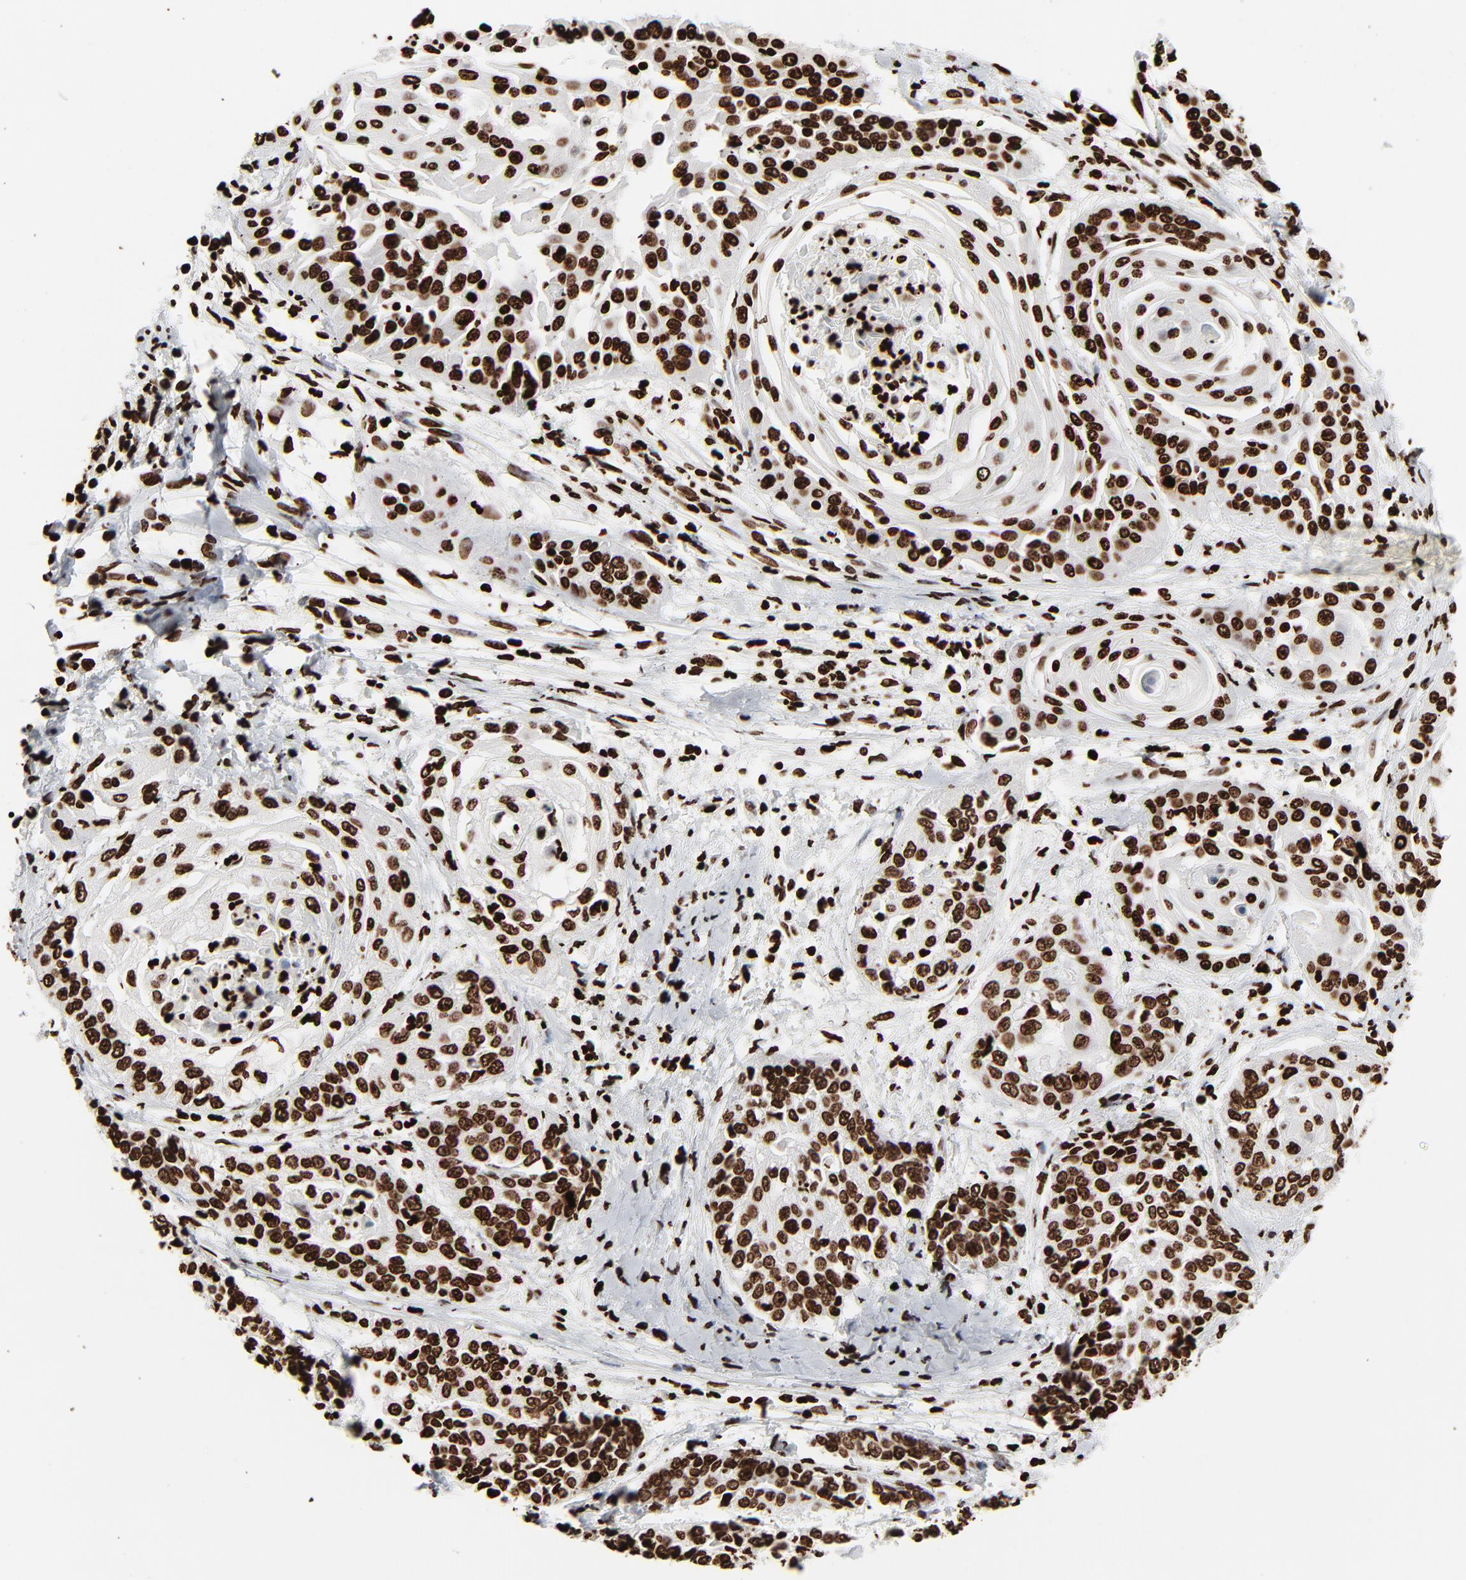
{"staining": {"intensity": "strong", "quantity": ">75%", "location": "nuclear"}, "tissue": "cervical cancer", "cell_type": "Tumor cells", "image_type": "cancer", "snomed": [{"axis": "morphology", "description": "Squamous cell carcinoma, NOS"}, {"axis": "topography", "description": "Cervix"}], "caption": "Cervical cancer (squamous cell carcinoma) was stained to show a protein in brown. There is high levels of strong nuclear expression in about >75% of tumor cells.", "gene": "H3-4", "patient": {"sex": "female", "age": 64}}